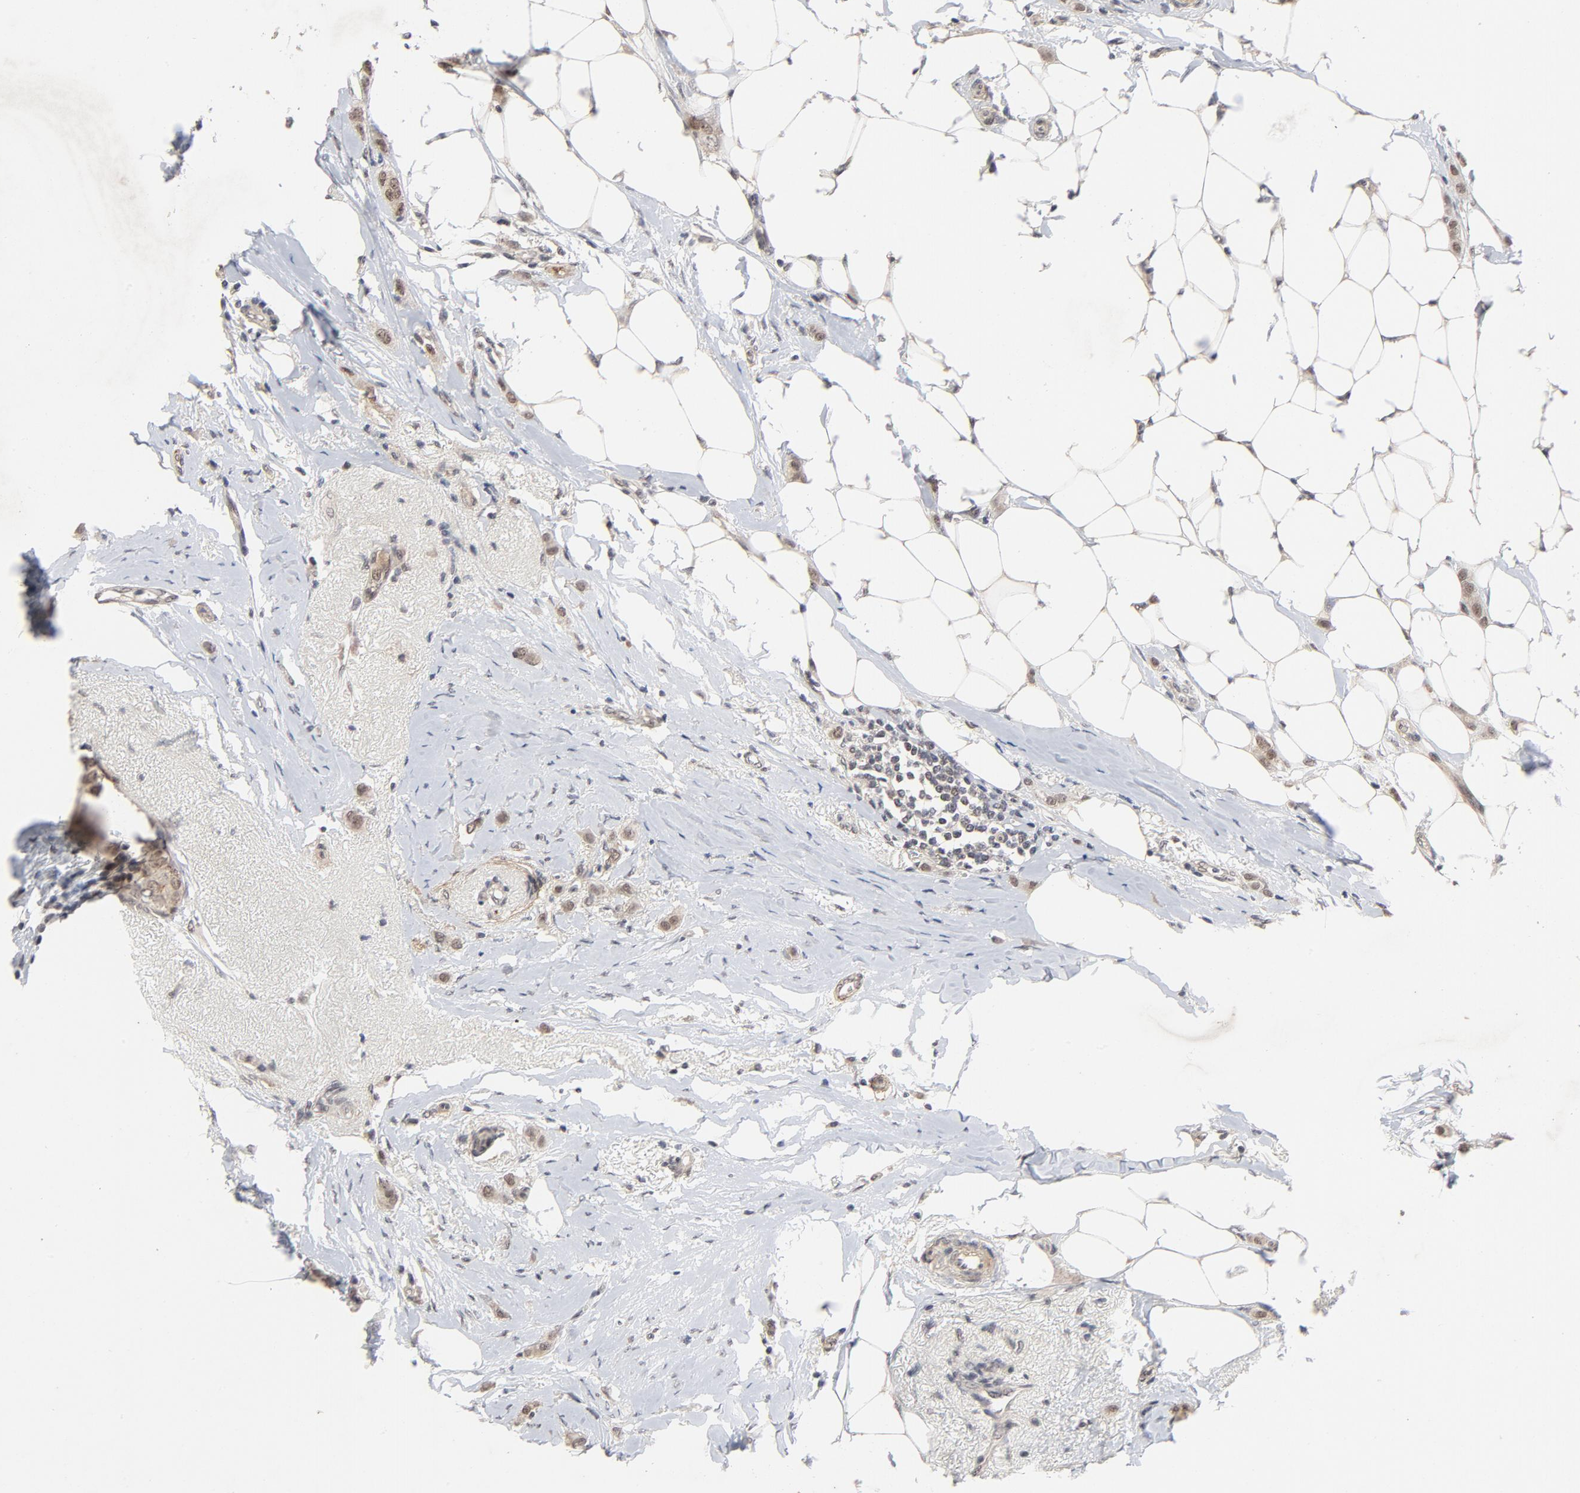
{"staining": {"intensity": "weak", "quantity": ">75%", "location": "nuclear"}, "tissue": "breast cancer", "cell_type": "Tumor cells", "image_type": "cancer", "snomed": [{"axis": "morphology", "description": "Lobular carcinoma"}, {"axis": "topography", "description": "Breast"}], "caption": "DAB (3,3'-diaminobenzidine) immunohistochemical staining of breast cancer displays weak nuclear protein staining in approximately >75% of tumor cells.", "gene": "ZKSCAN8", "patient": {"sex": "female", "age": 55}}